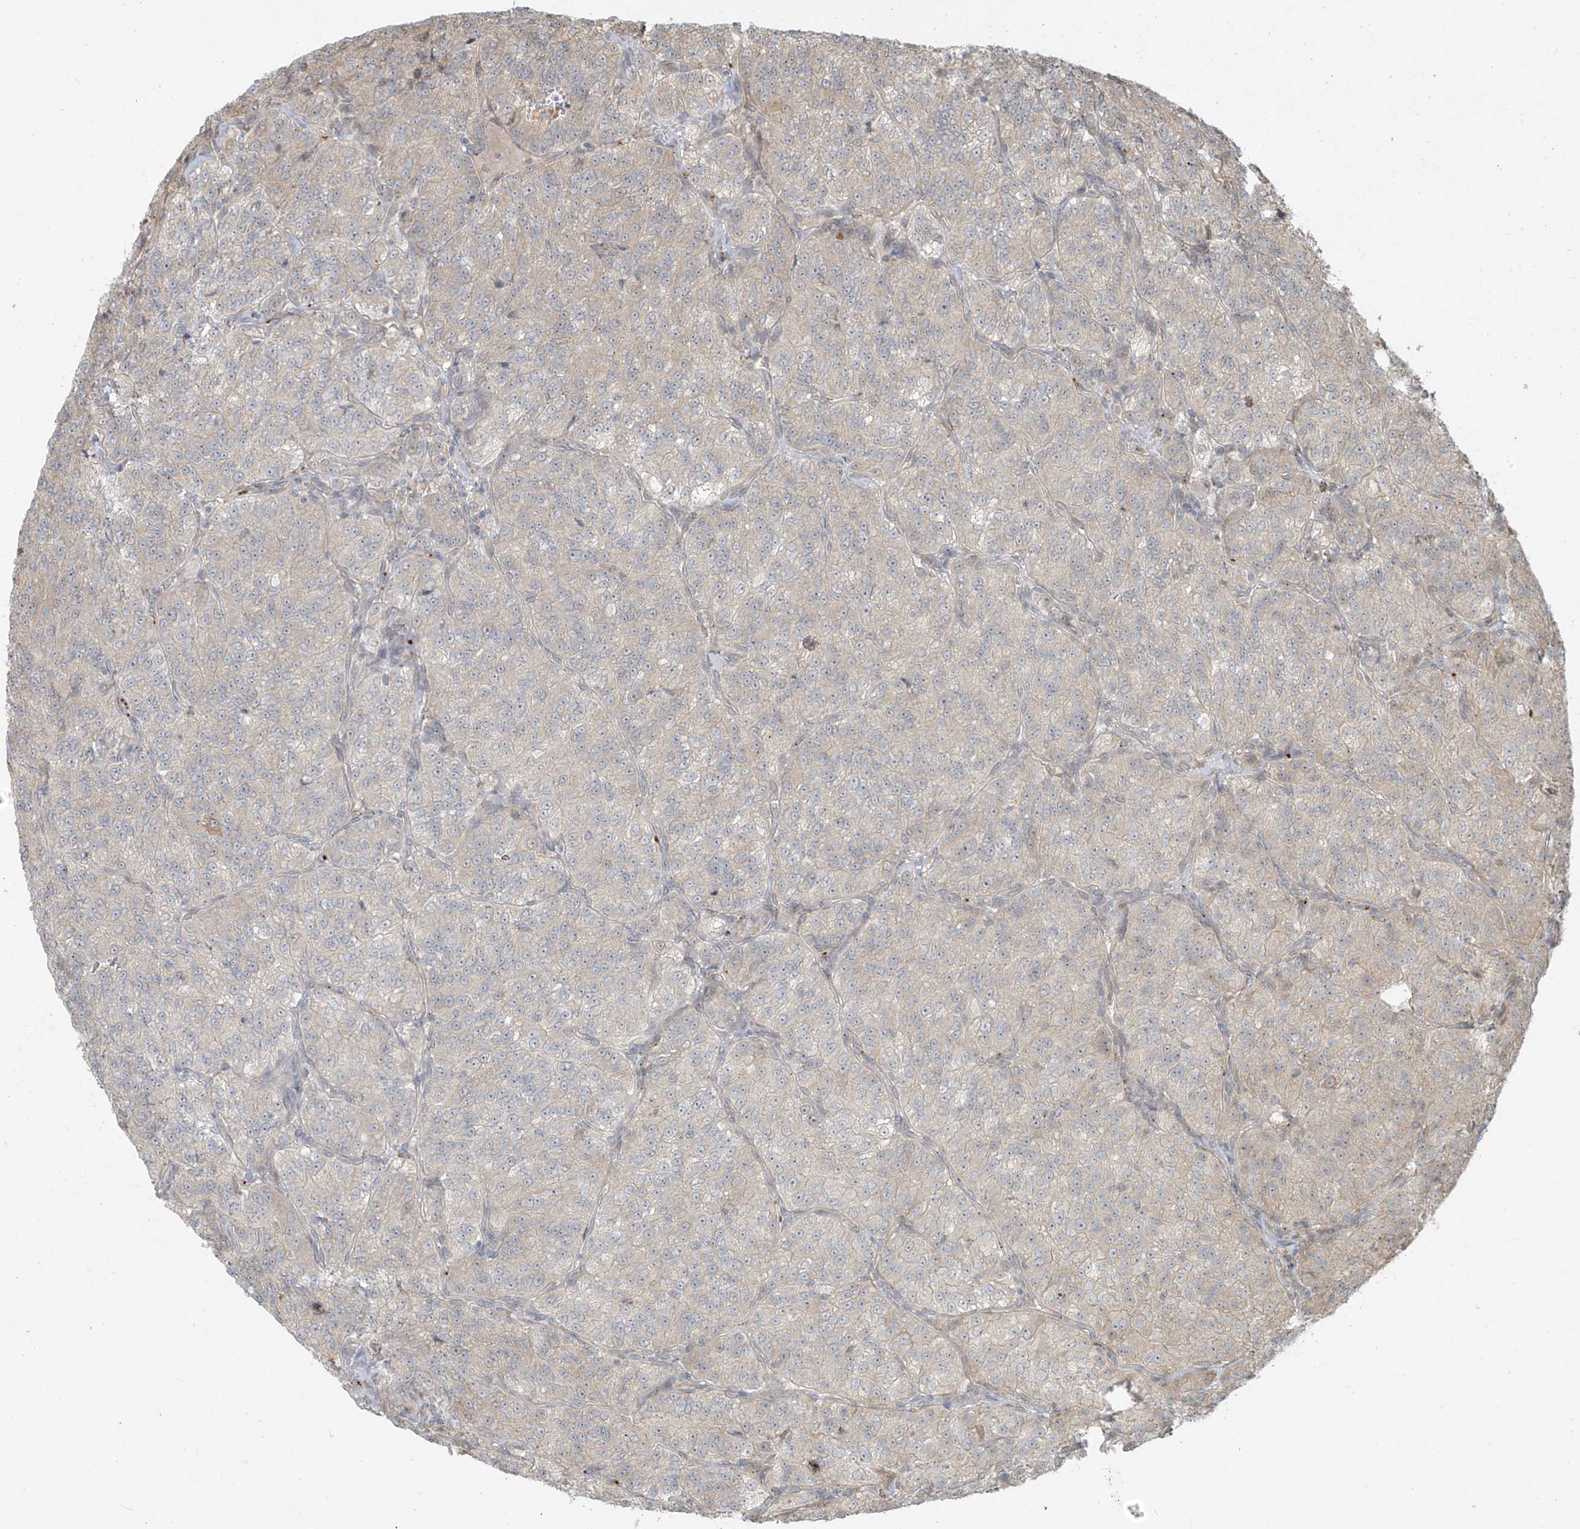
{"staining": {"intensity": "negative", "quantity": "none", "location": "none"}, "tissue": "renal cancer", "cell_type": "Tumor cells", "image_type": "cancer", "snomed": [{"axis": "morphology", "description": "Adenocarcinoma, NOS"}, {"axis": "topography", "description": "Kidney"}], "caption": "A micrograph of adenocarcinoma (renal) stained for a protein exhibits no brown staining in tumor cells.", "gene": "PLEKHM3", "patient": {"sex": "female", "age": 63}}